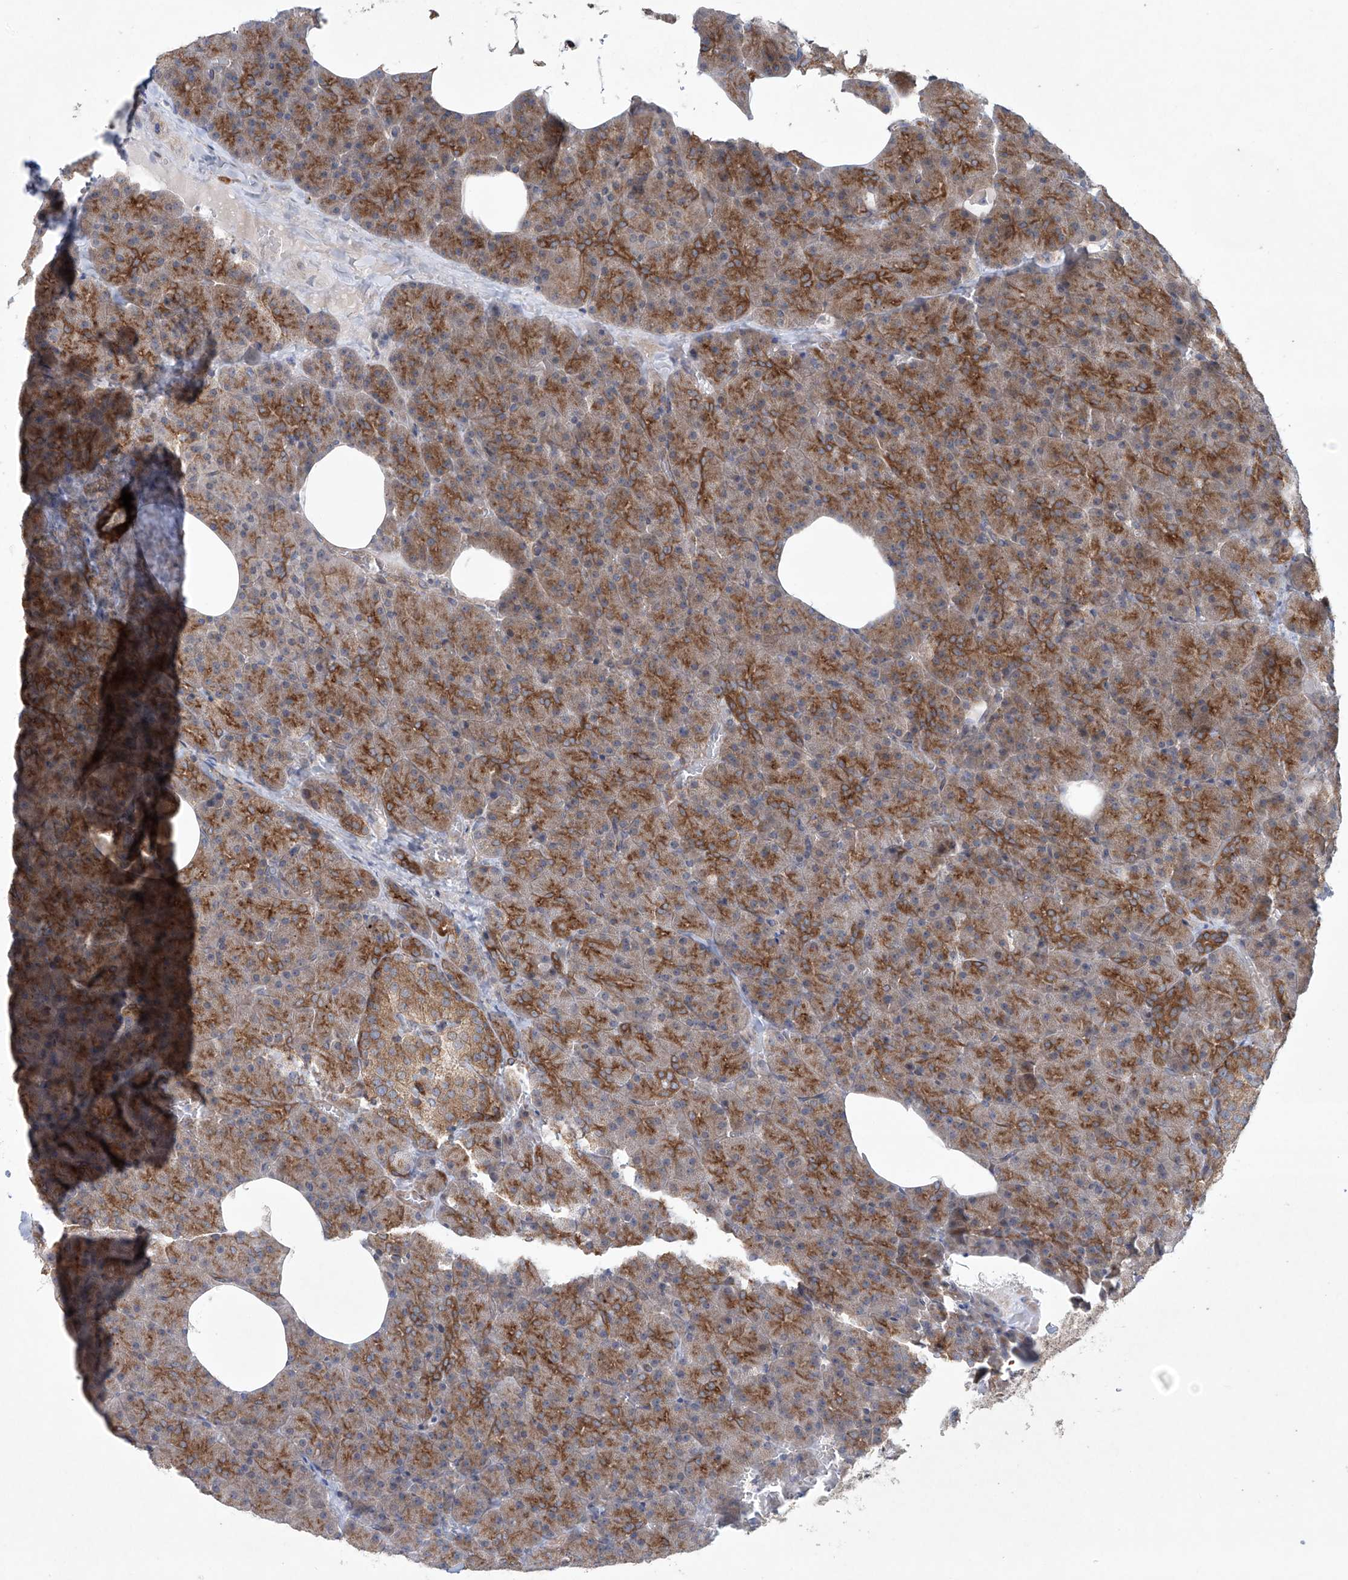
{"staining": {"intensity": "strong", "quantity": "25%-75%", "location": "cytoplasmic/membranous"}, "tissue": "pancreas", "cell_type": "Exocrine glandular cells", "image_type": "normal", "snomed": [{"axis": "morphology", "description": "Normal tissue, NOS"}, {"axis": "morphology", "description": "Carcinoid, malignant, NOS"}, {"axis": "topography", "description": "Pancreas"}], "caption": "A high amount of strong cytoplasmic/membranous expression is identified in approximately 25%-75% of exocrine glandular cells in normal pancreas. The staining is performed using DAB brown chromogen to label protein expression. The nuclei are counter-stained blue using hematoxylin.", "gene": "KLC4", "patient": {"sex": "female", "age": 35}}